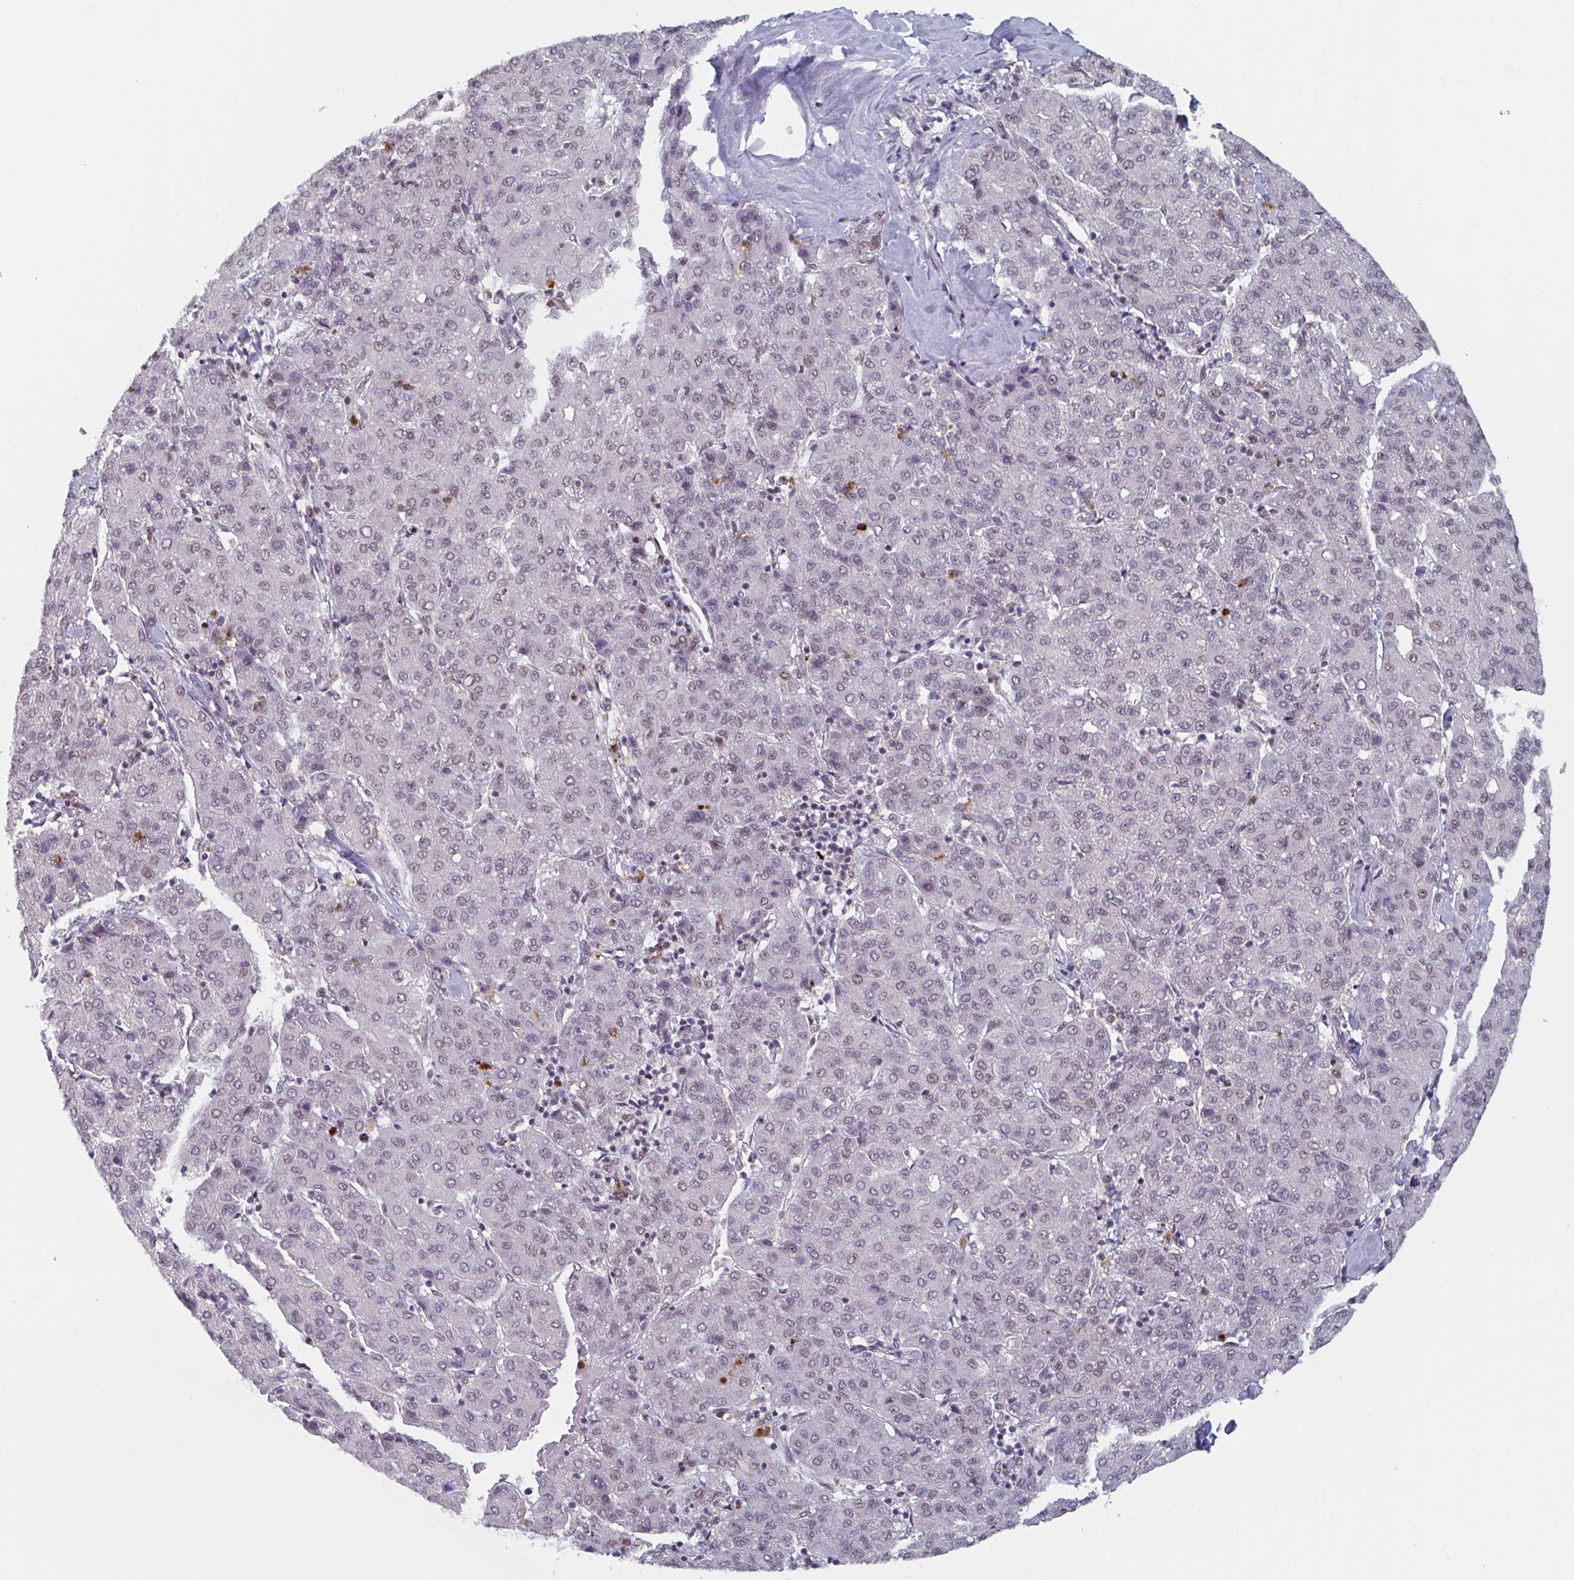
{"staining": {"intensity": "weak", "quantity": "25%-75%", "location": "nuclear"}, "tissue": "liver cancer", "cell_type": "Tumor cells", "image_type": "cancer", "snomed": [{"axis": "morphology", "description": "Carcinoma, Hepatocellular, NOS"}, {"axis": "topography", "description": "Liver"}], "caption": "Hepatocellular carcinoma (liver) stained for a protein shows weak nuclear positivity in tumor cells.", "gene": "RNF212", "patient": {"sex": "male", "age": 65}}